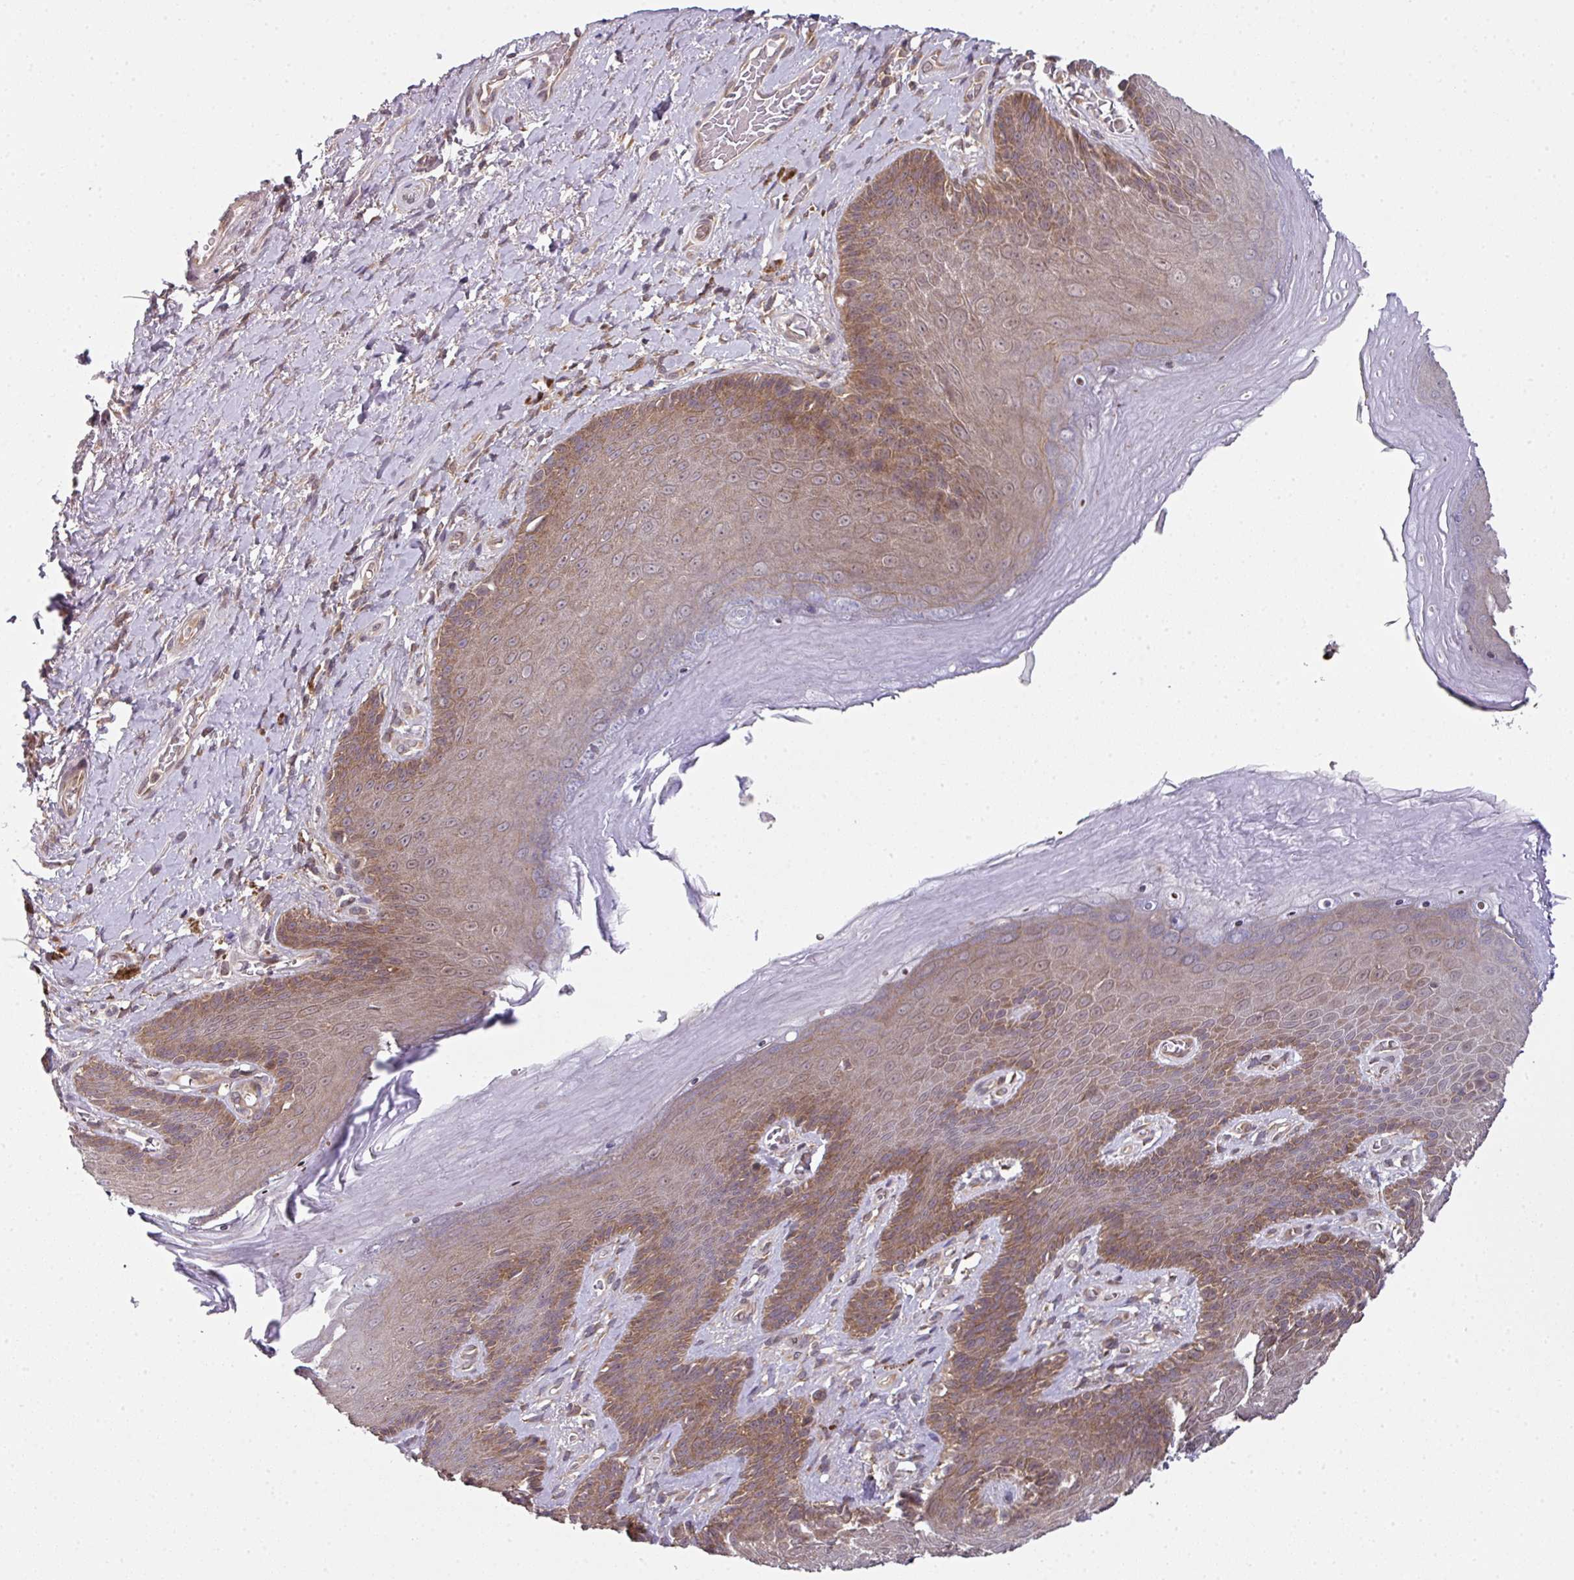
{"staining": {"intensity": "moderate", "quantity": "25%-75%", "location": "cytoplasmic/membranous,nuclear"}, "tissue": "skin", "cell_type": "Epidermal cells", "image_type": "normal", "snomed": [{"axis": "morphology", "description": "Normal tissue, NOS"}, {"axis": "topography", "description": "Anal"}, {"axis": "topography", "description": "Peripheral nerve tissue"}], "caption": "A medium amount of moderate cytoplasmic/membranous,nuclear positivity is appreciated in approximately 25%-75% of epidermal cells in unremarkable skin. The protein is stained brown, and the nuclei are stained in blue (DAB (3,3'-diaminobenzidine) IHC with brightfield microscopy, high magnification).", "gene": "CAMLG", "patient": {"sex": "male", "age": 53}}